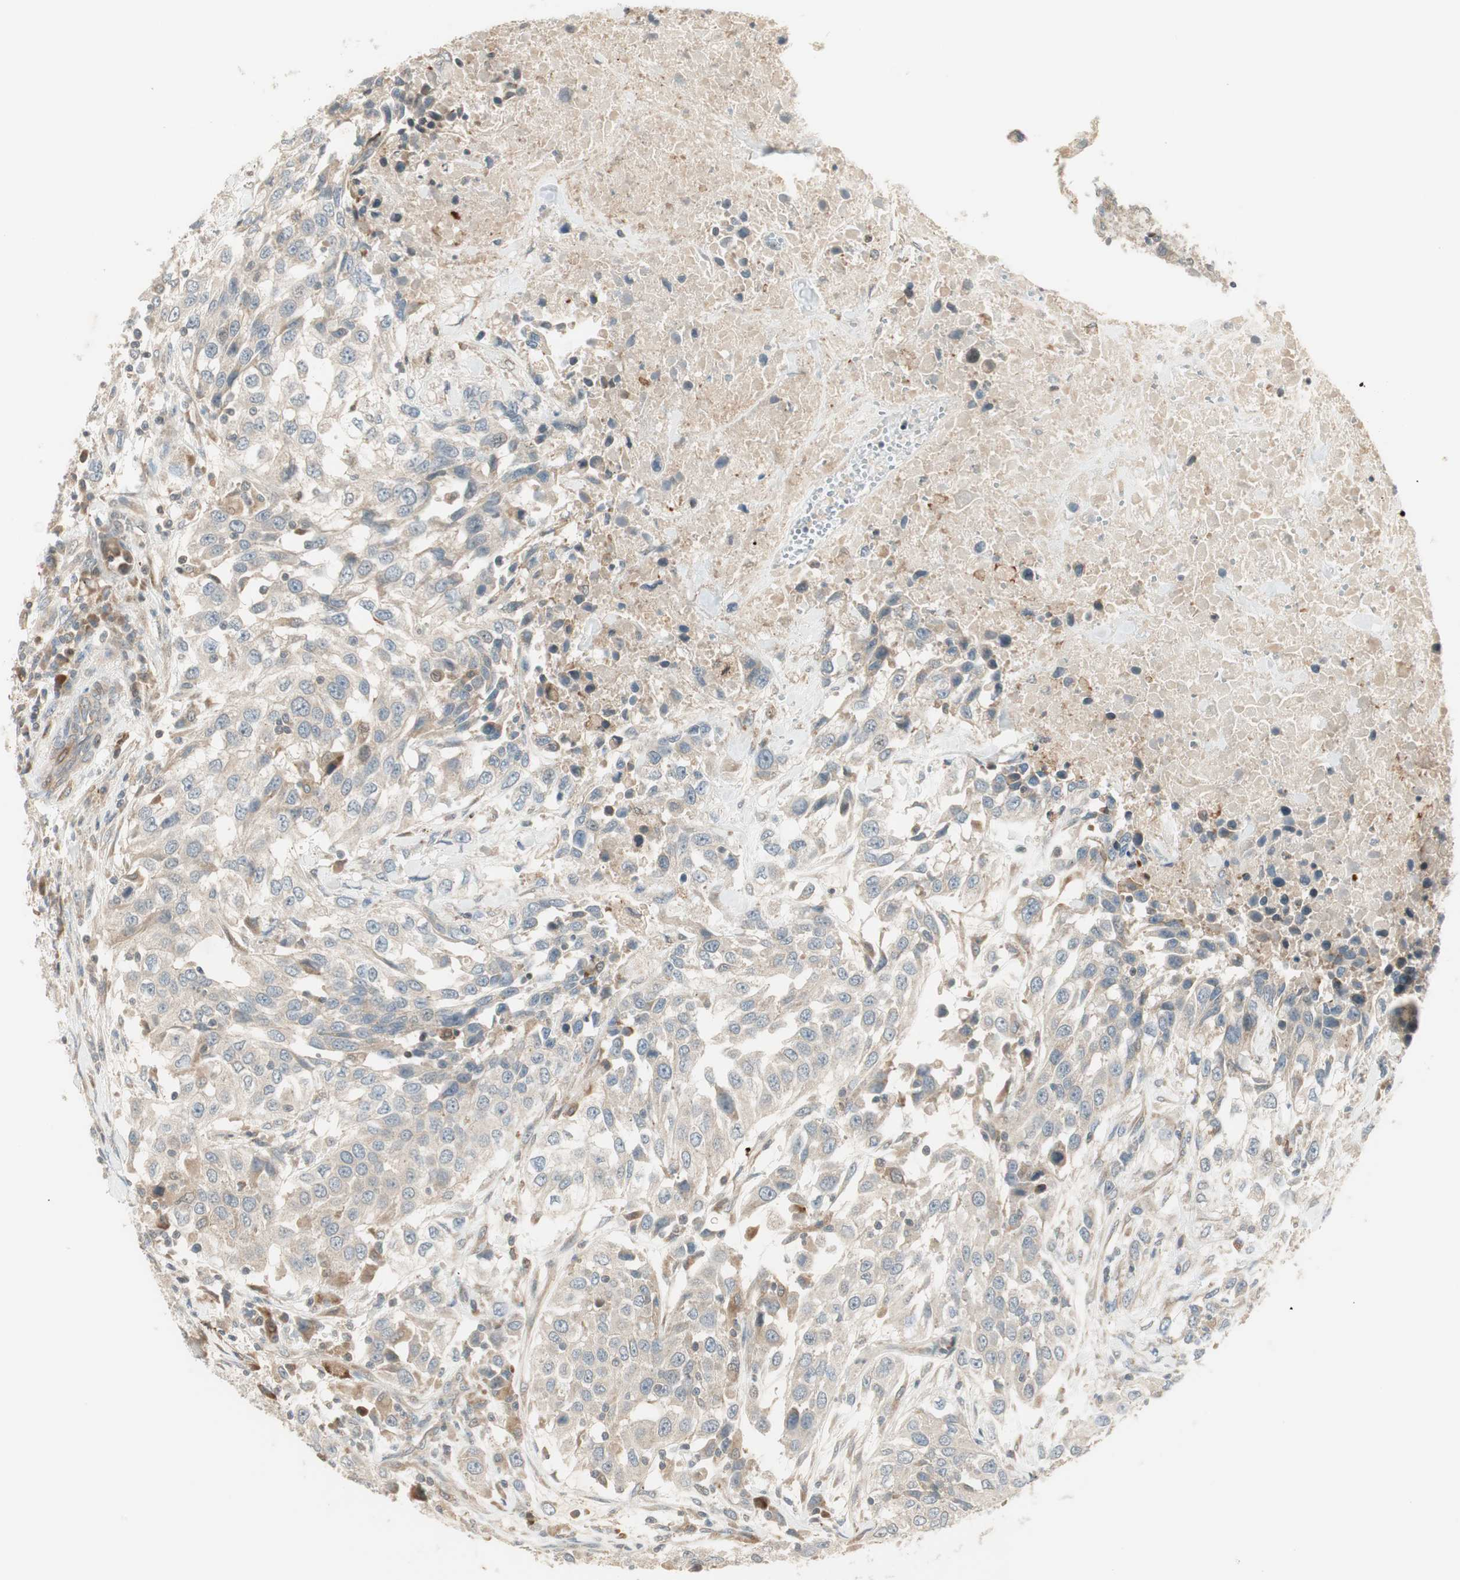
{"staining": {"intensity": "weak", "quantity": ">75%", "location": "cytoplasmic/membranous"}, "tissue": "urothelial cancer", "cell_type": "Tumor cells", "image_type": "cancer", "snomed": [{"axis": "morphology", "description": "Urothelial carcinoma, High grade"}, {"axis": "topography", "description": "Urinary bladder"}], "caption": "High-magnification brightfield microscopy of urothelial cancer stained with DAB (brown) and counterstained with hematoxylin (blue). tumor cells exhibit weak cytoplasmic/membranous positivity is present in approximately>75% of cells.", "gene": "SFRP1", "patient": {"sex": "female", "age": 80}}